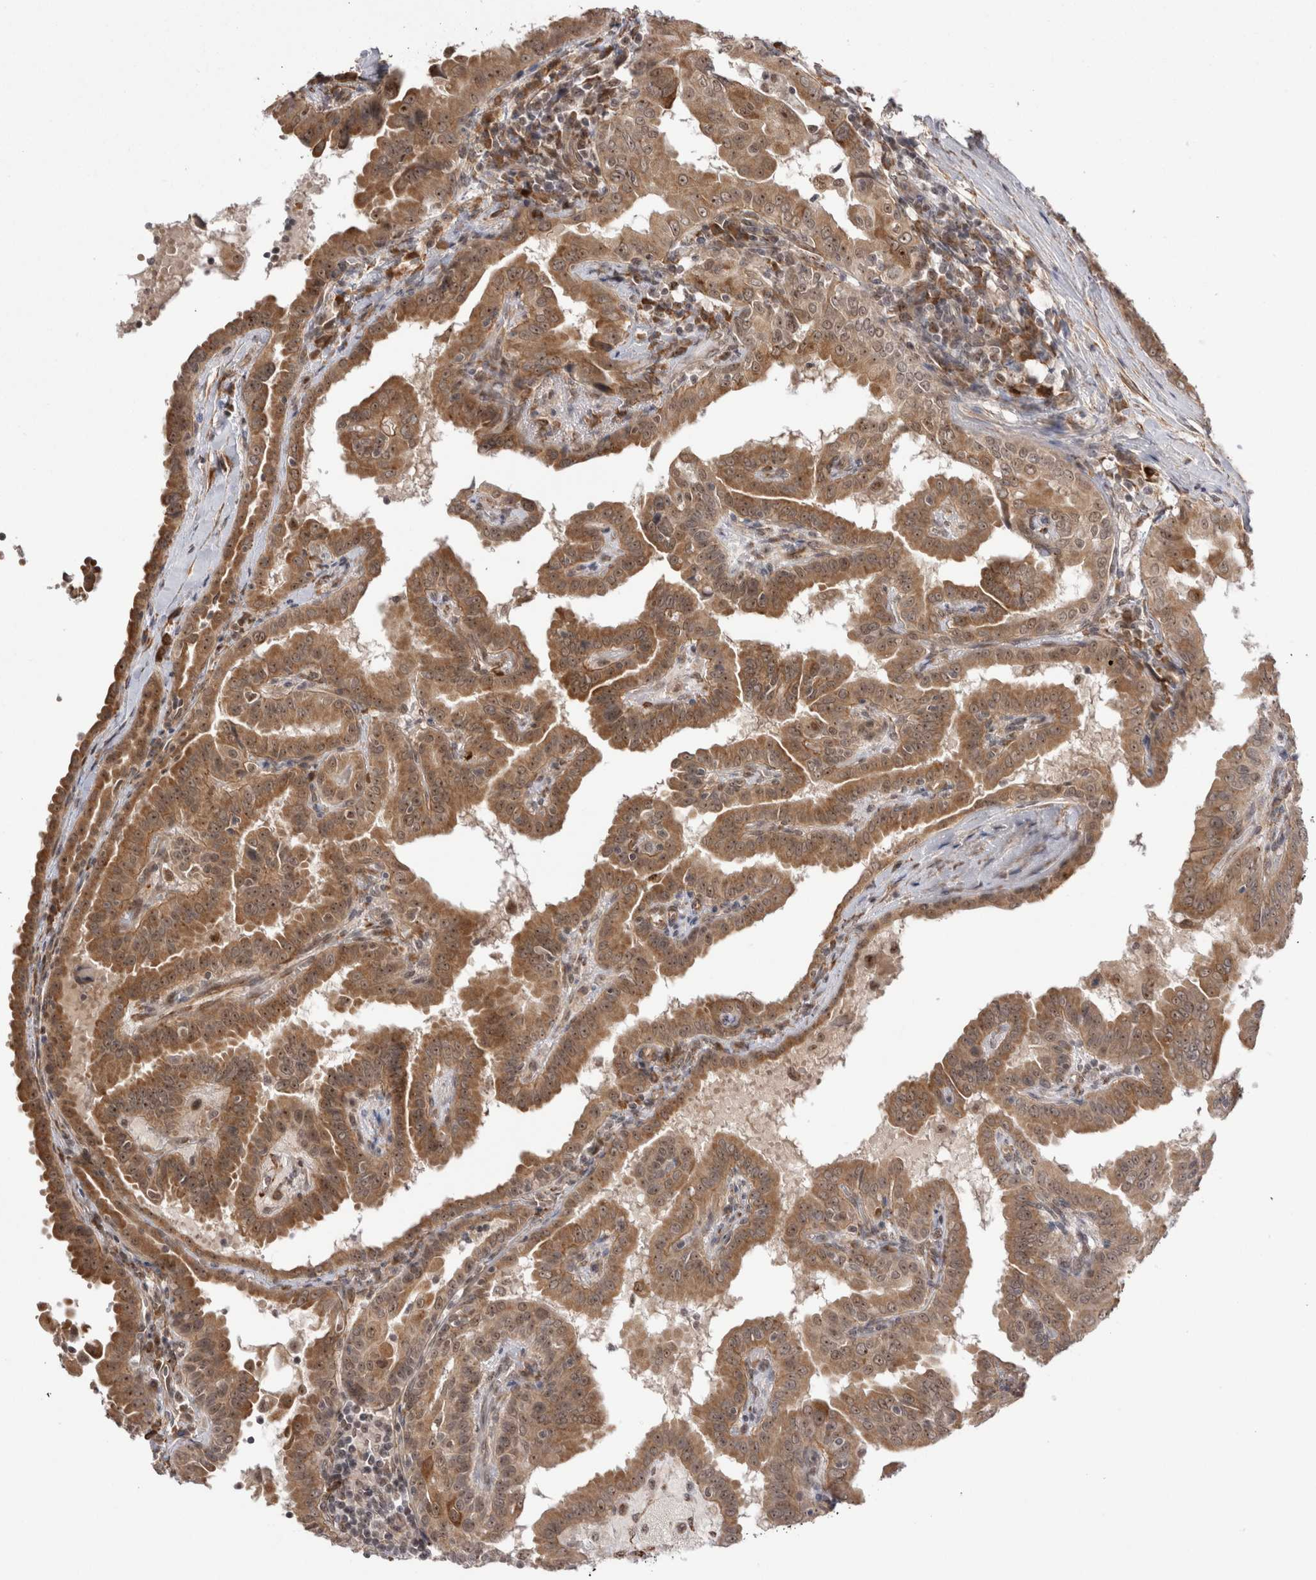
{"staining": {"intensity": "moderate", "quantity": ">75%", "location": "cytoplasmic/membranous,nuclear"}, "tissue": "thyroid cancer", "cell_type": "Tumor cells", "image_type": "cancer", "snomed": [{"axis": "morphology", "description": "Papillary adenocarcinoma, NOS"}, {"axis": "topography", "description": "Thyroid gland"}], "caption": "Brown immunohistochemical staining in papillary adenocarcinoma (thyroid) demonstrates moderate cytoplasmic/membranous and nuclear positivity in approximately >75% of tumor cells.", "gene": "EXOSC4", "patient": {"sex": "male", "age": 33}}